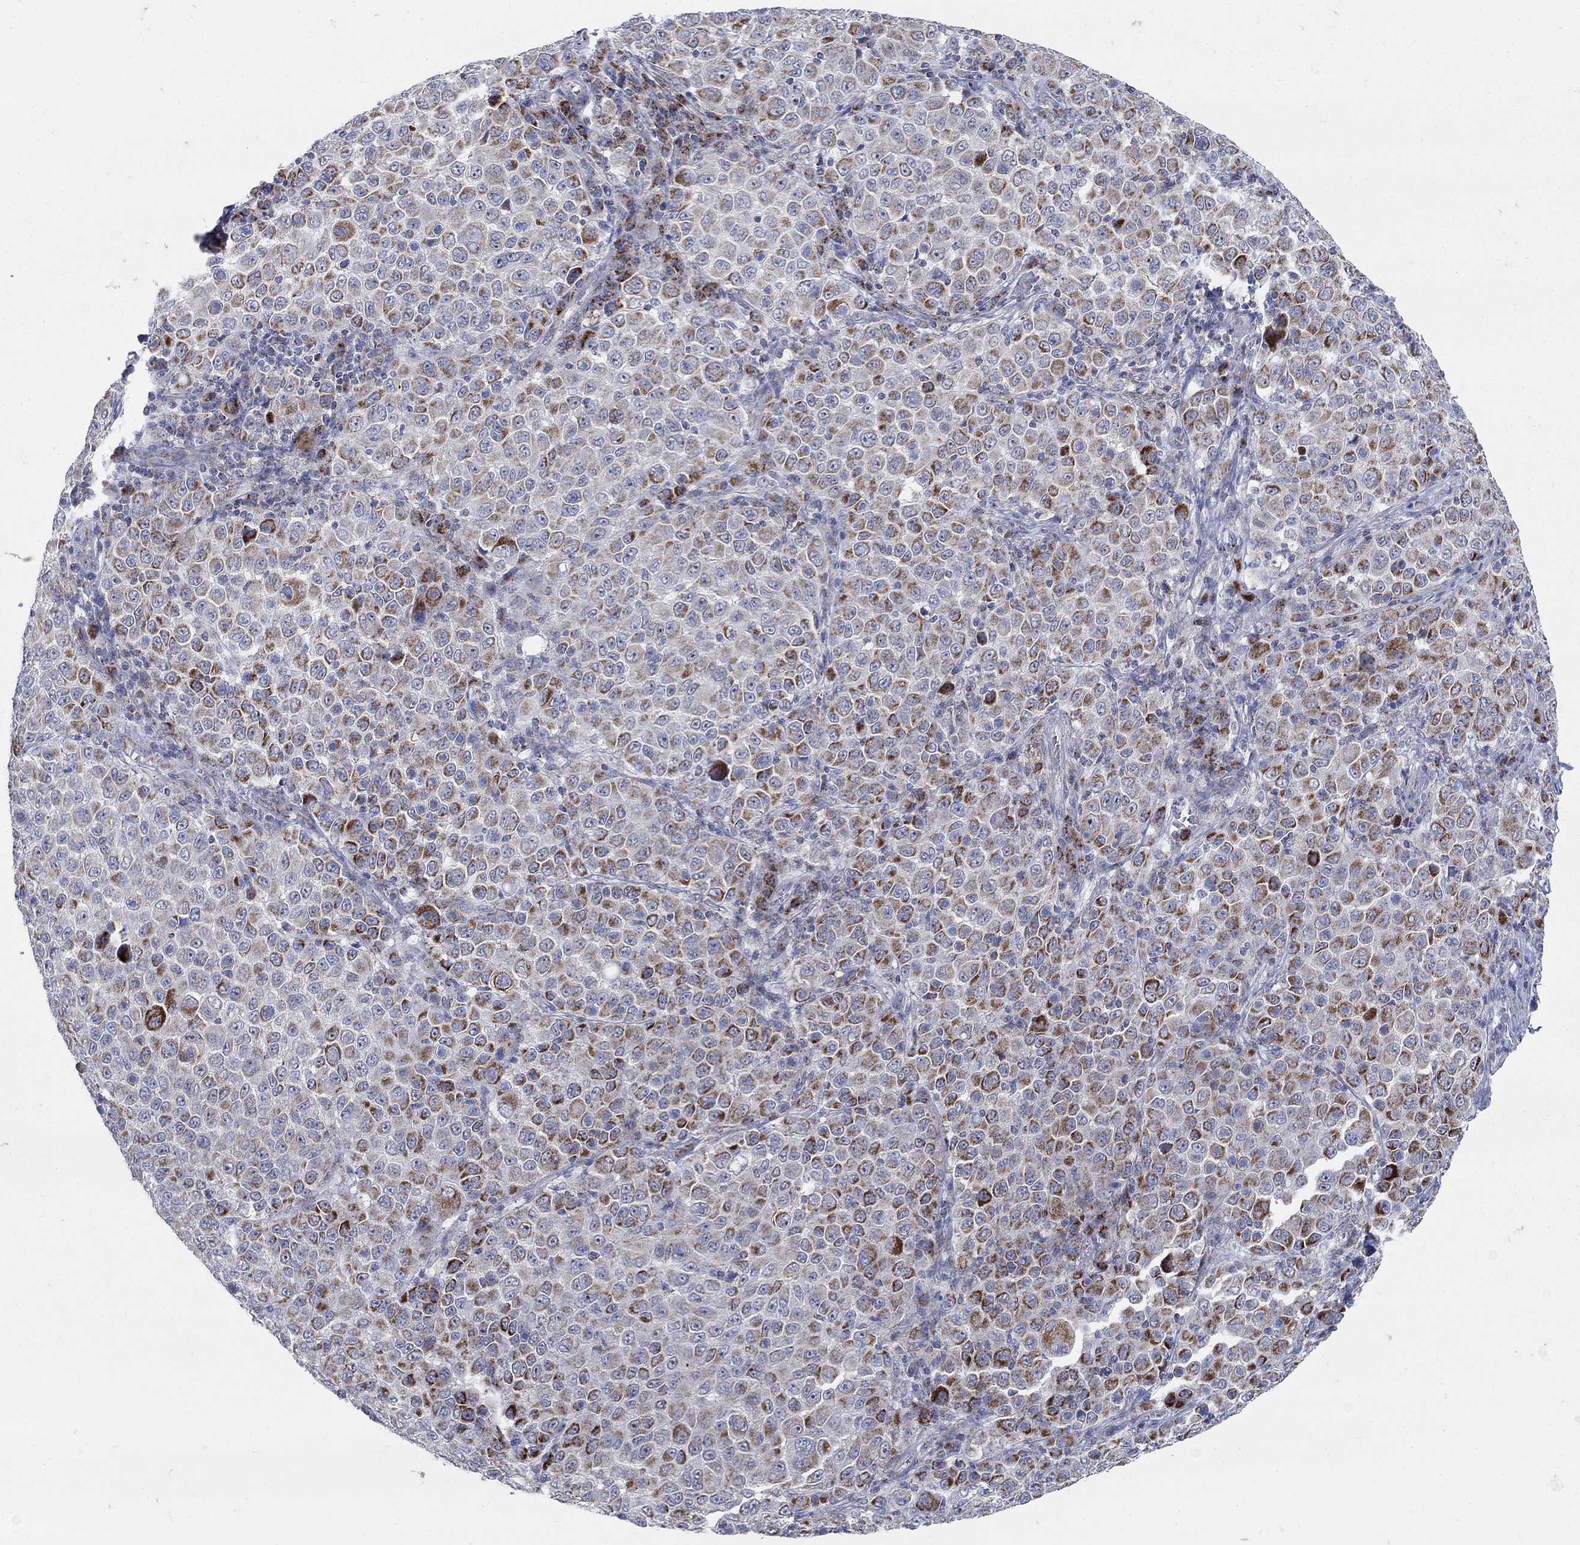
{"staining": {"intensity": "strong", "quantity": "25%-75%", "location": "cytoplasmic/membranous"}, "tissue": "melanoma", "cell_type": "Tumor cells", "image_type": "cancer", "snomed": [{"axis": "morphology", "description": "Malignant melanoma, NOS"}, {"axis": "topography", "description": "Skin"}], "caption": "Strong cytoplasmic/membranous protein expression is identified in approximately 25%-75% of tumor cells in malignant melanoma. (DAB = brown stain, brightfield microscopy at high magnification).", "gene": "HMX2", "patient": {"sex": "female", "age": 57}}